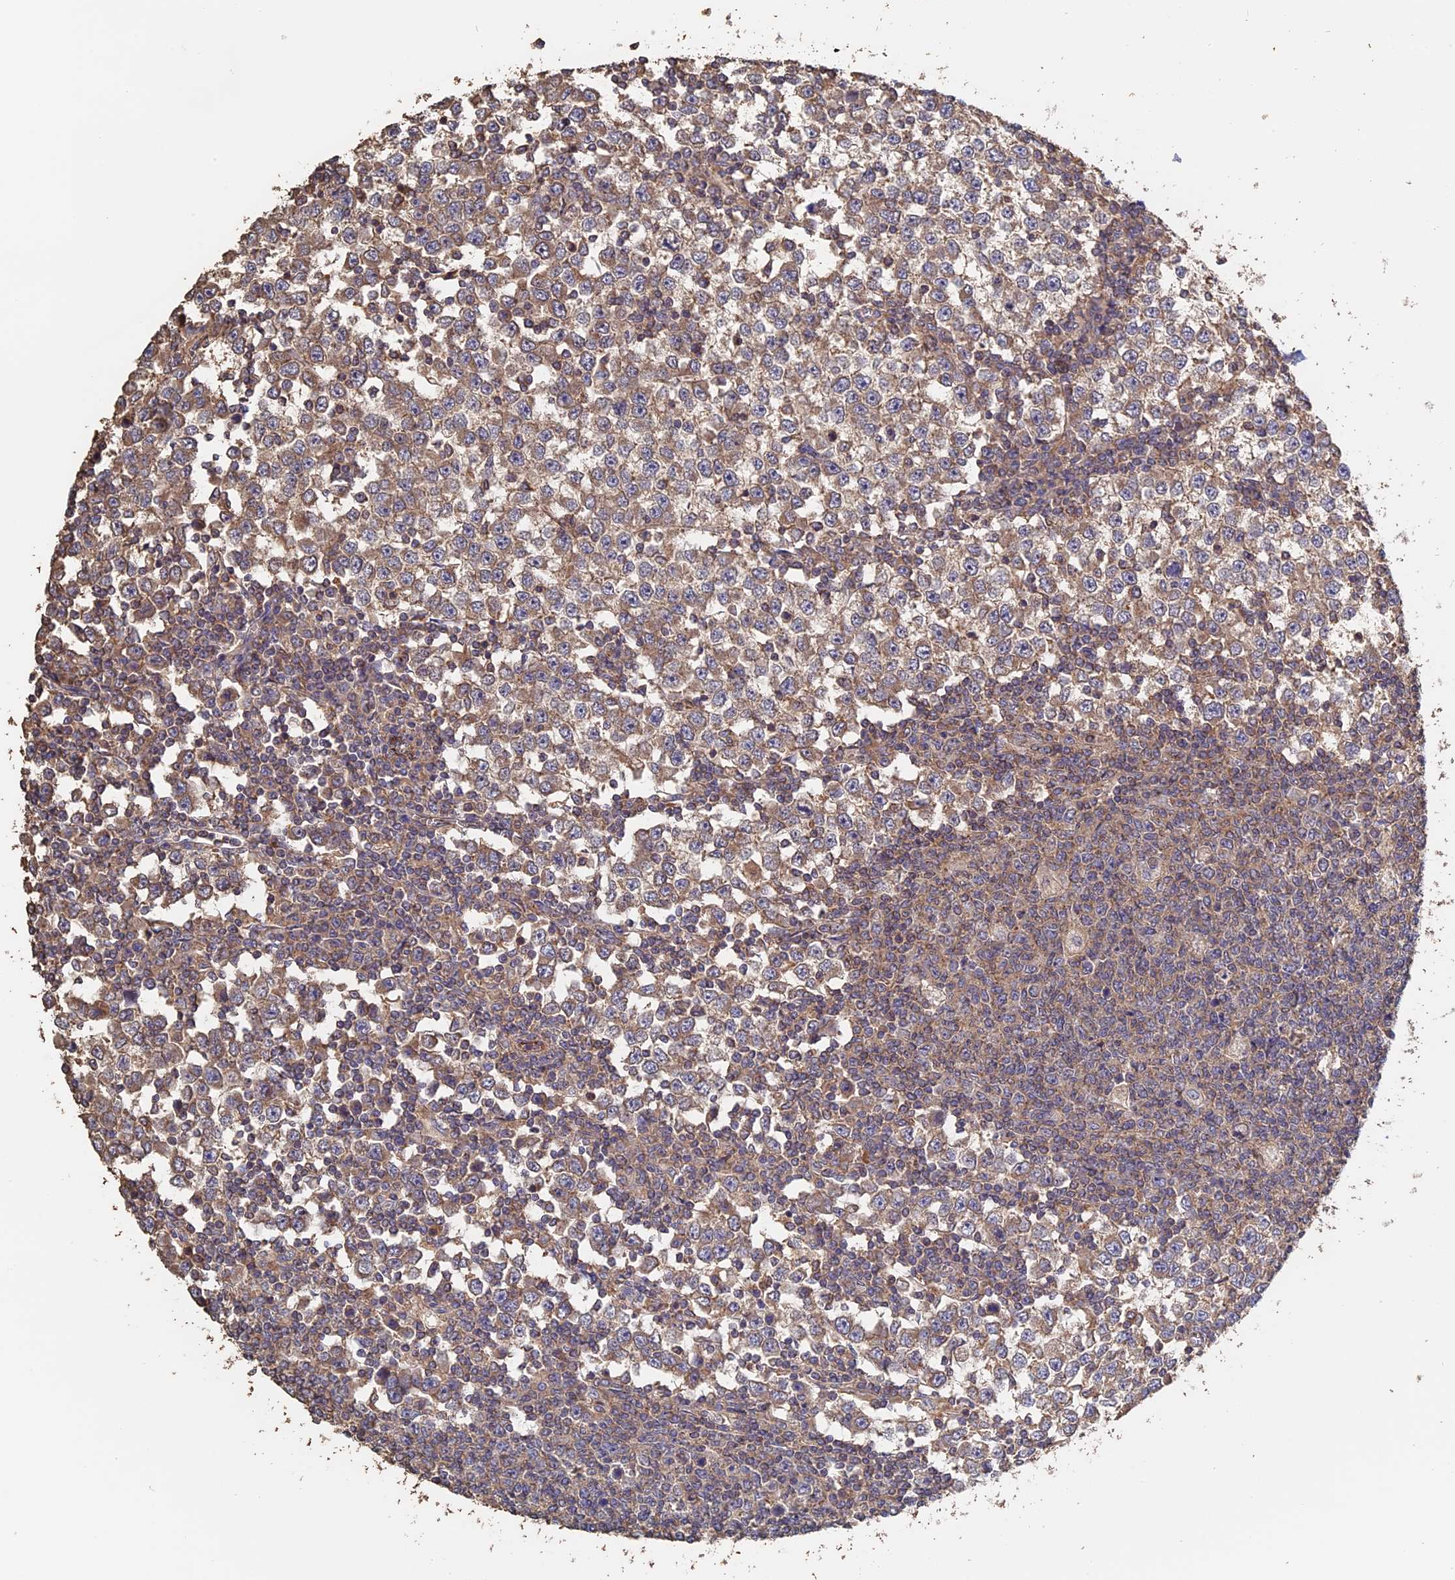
{"staining": {"intensity": "weak", "quantity": ">75%", "location": "cytoplasmic/membranous"}, "tissue": "testis cancer", "cell_type": "Tumor cells", "image_type": "cancer", "snomed": [{"axis": "morphology", "description": "Seminoma, NOS"}, {"axis": "topography", "description": "Testis"}], "caption": "Seminoma (testis) tissue reveals weak cytoplasmic/membranous staining in approximately >75% of tumor cells, visualized by immunohistochemistry.", "gene": "PIGQ", "patient": {"sex": "male", "age": 65}}